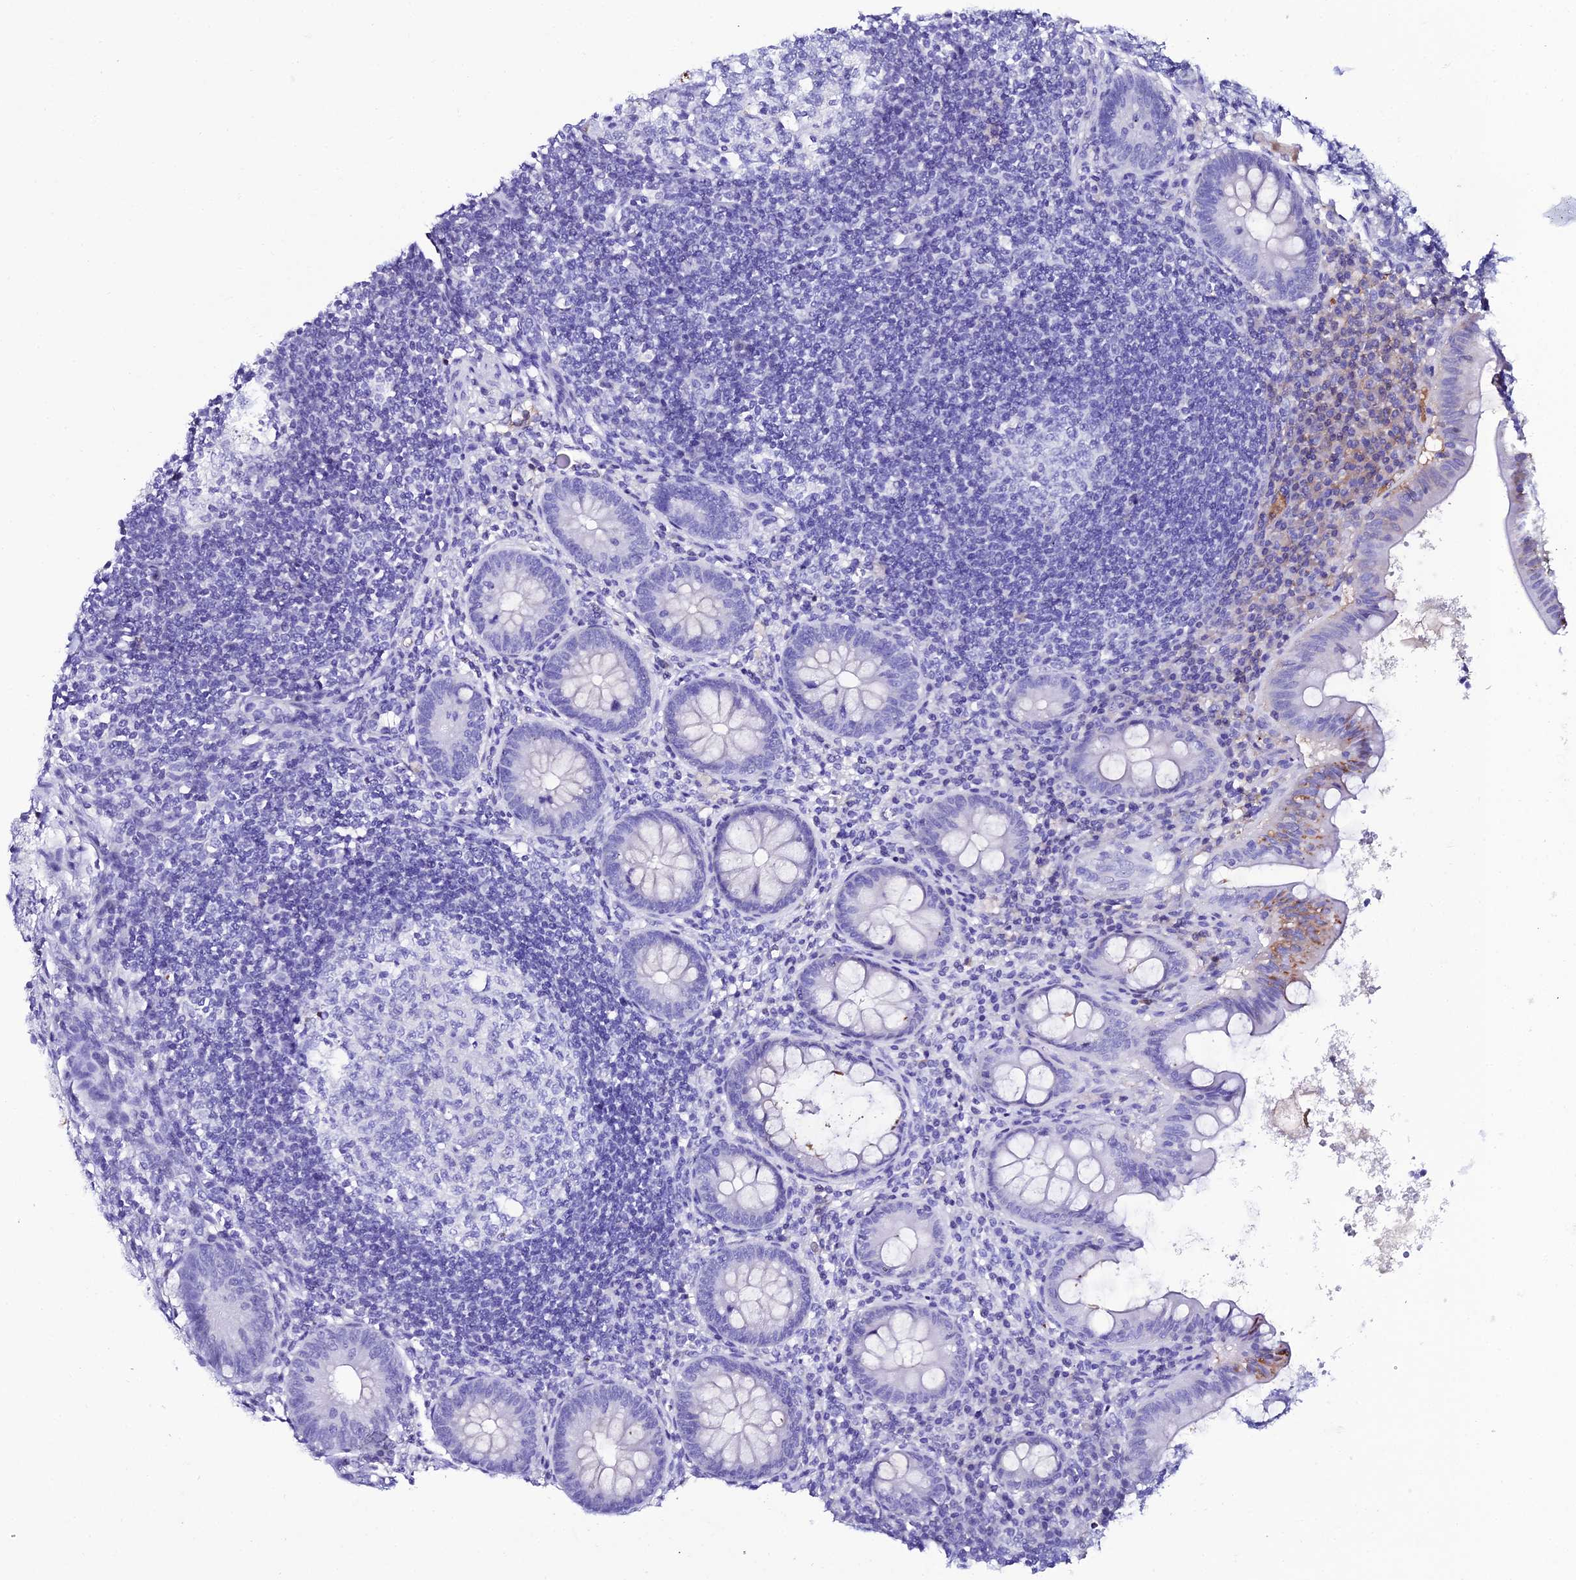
{"staining": {"intensity": "moderate", "quantity": "<25%", "location": "cytoplasmic/membranous"}, "tissue": "appendix", "cell_type": "Glandular cells", "image_type": "normal", "snomed": [{"axis": "morphology", "description": "Normal tissue, NOS"}, {"axis": "topography", "description": "Appendix"}], "caption": "DAB immunohistochemical staining of normal appendix shows moderate cytoplasmic/membranous protein staining in about <25% of glandular cells. The staining is performed using DAB (3,3'-diaminobenzidine) brown chromogen to label protein expression. The nuclei are counter-stained blue using hematoxylin.", "gene": "DEFB132", "patient": {"sex": "female", "age": 33}}